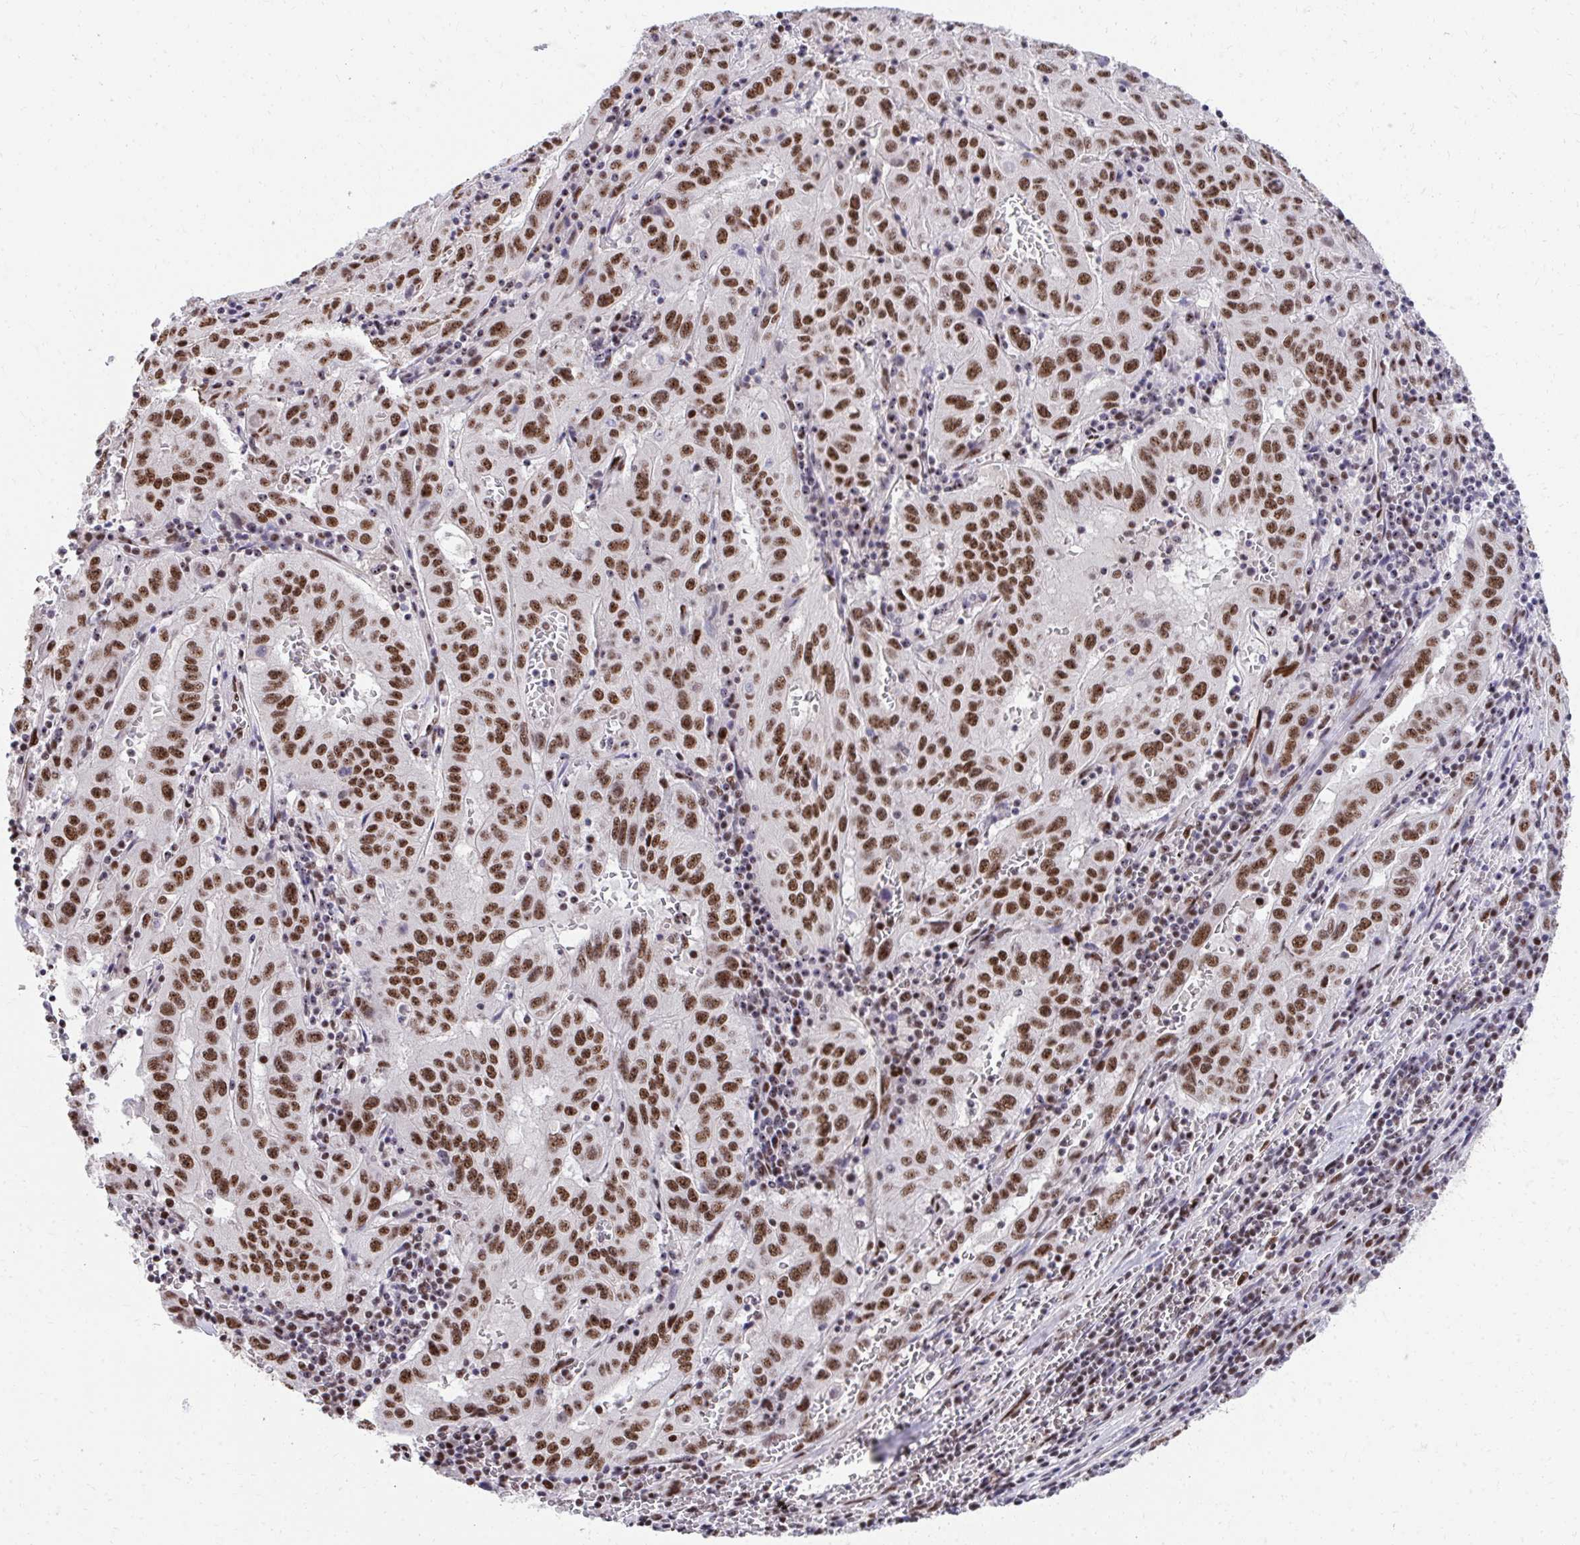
{"staining": {"intensity": "strong", "quantity": ">75%", "location": "nuclear"}, "tissue": "pancreatic cancer", "cell_type": "Tumor cells", "image_type": "cancer", "snomed": [{"axis": "morphology", "description": "Adenocarcinoma, NOS"}, {"axis": "topography", "description": "Pancreas"}], "caption": "Immunohistochemistry histopathology image of neoplastic tissue: human pancreatic adenocarcinoma stained using IHC demonstrates high levels of strong protein expression localized specifically in the nuclear of tumor cells, appearing as a nuclear brown color.", "gene": "SYNE4", "patient": {"sex": "male", "age": 63}}